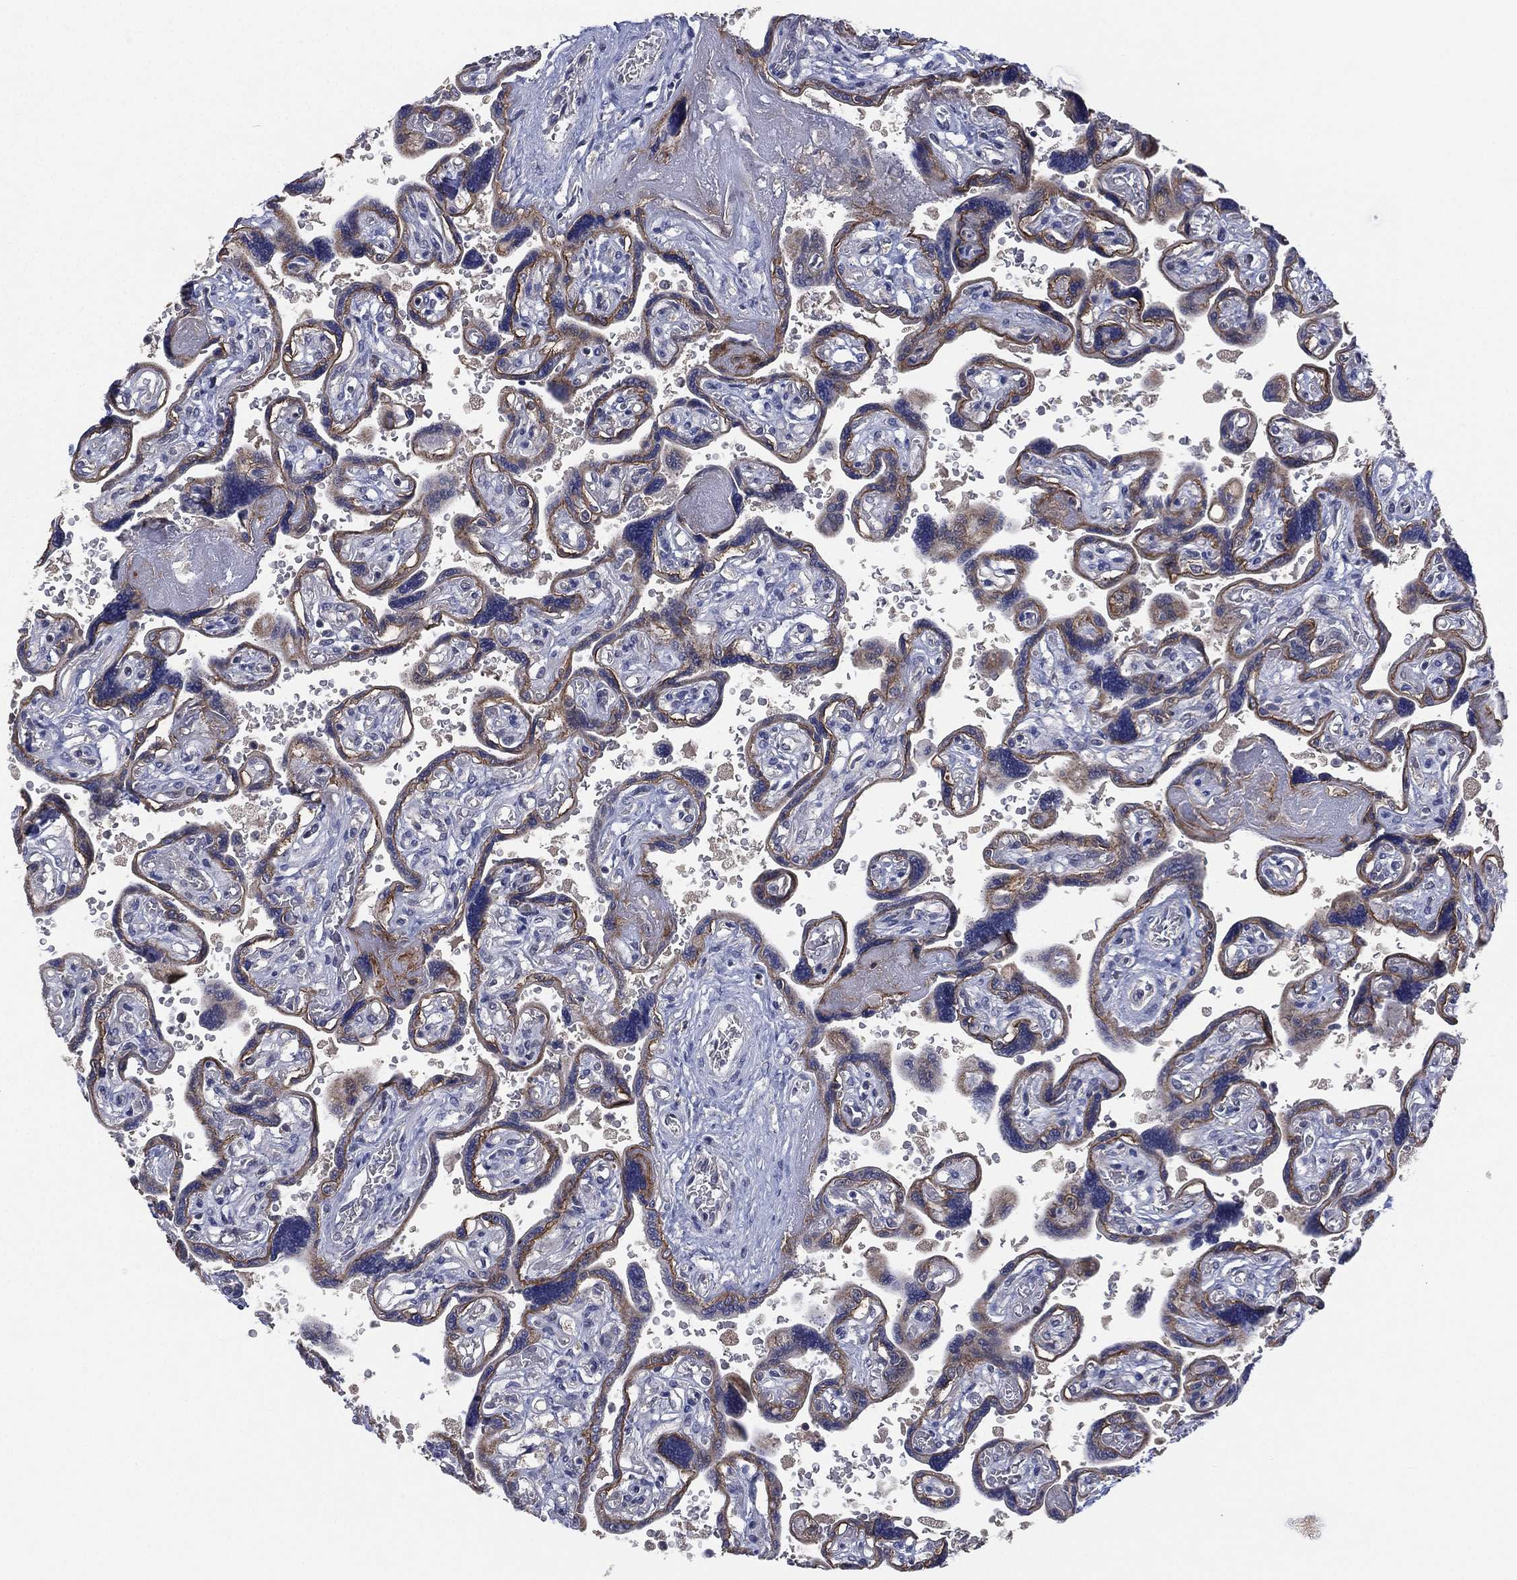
{"staining": {"intensity": "negative", "quantity": "none", "location": "none"}, "tissue": "placenta", "cell_type": "Decidual cells", "image_type": "normal", "snomed": [{"axis": "morphology", "description": "Normal tissue, NOS"}, {"axis": "topography", "description": "Placenta"}], "caption": "This is a micrograph of immunohistochemistry staining of benign placenta, which shows no staining in decidual cells. (DAB immunohistochemistry (IHC), high magnification).", "gene": "MPP7", "patient": {"sex": "female", "age": 32}}